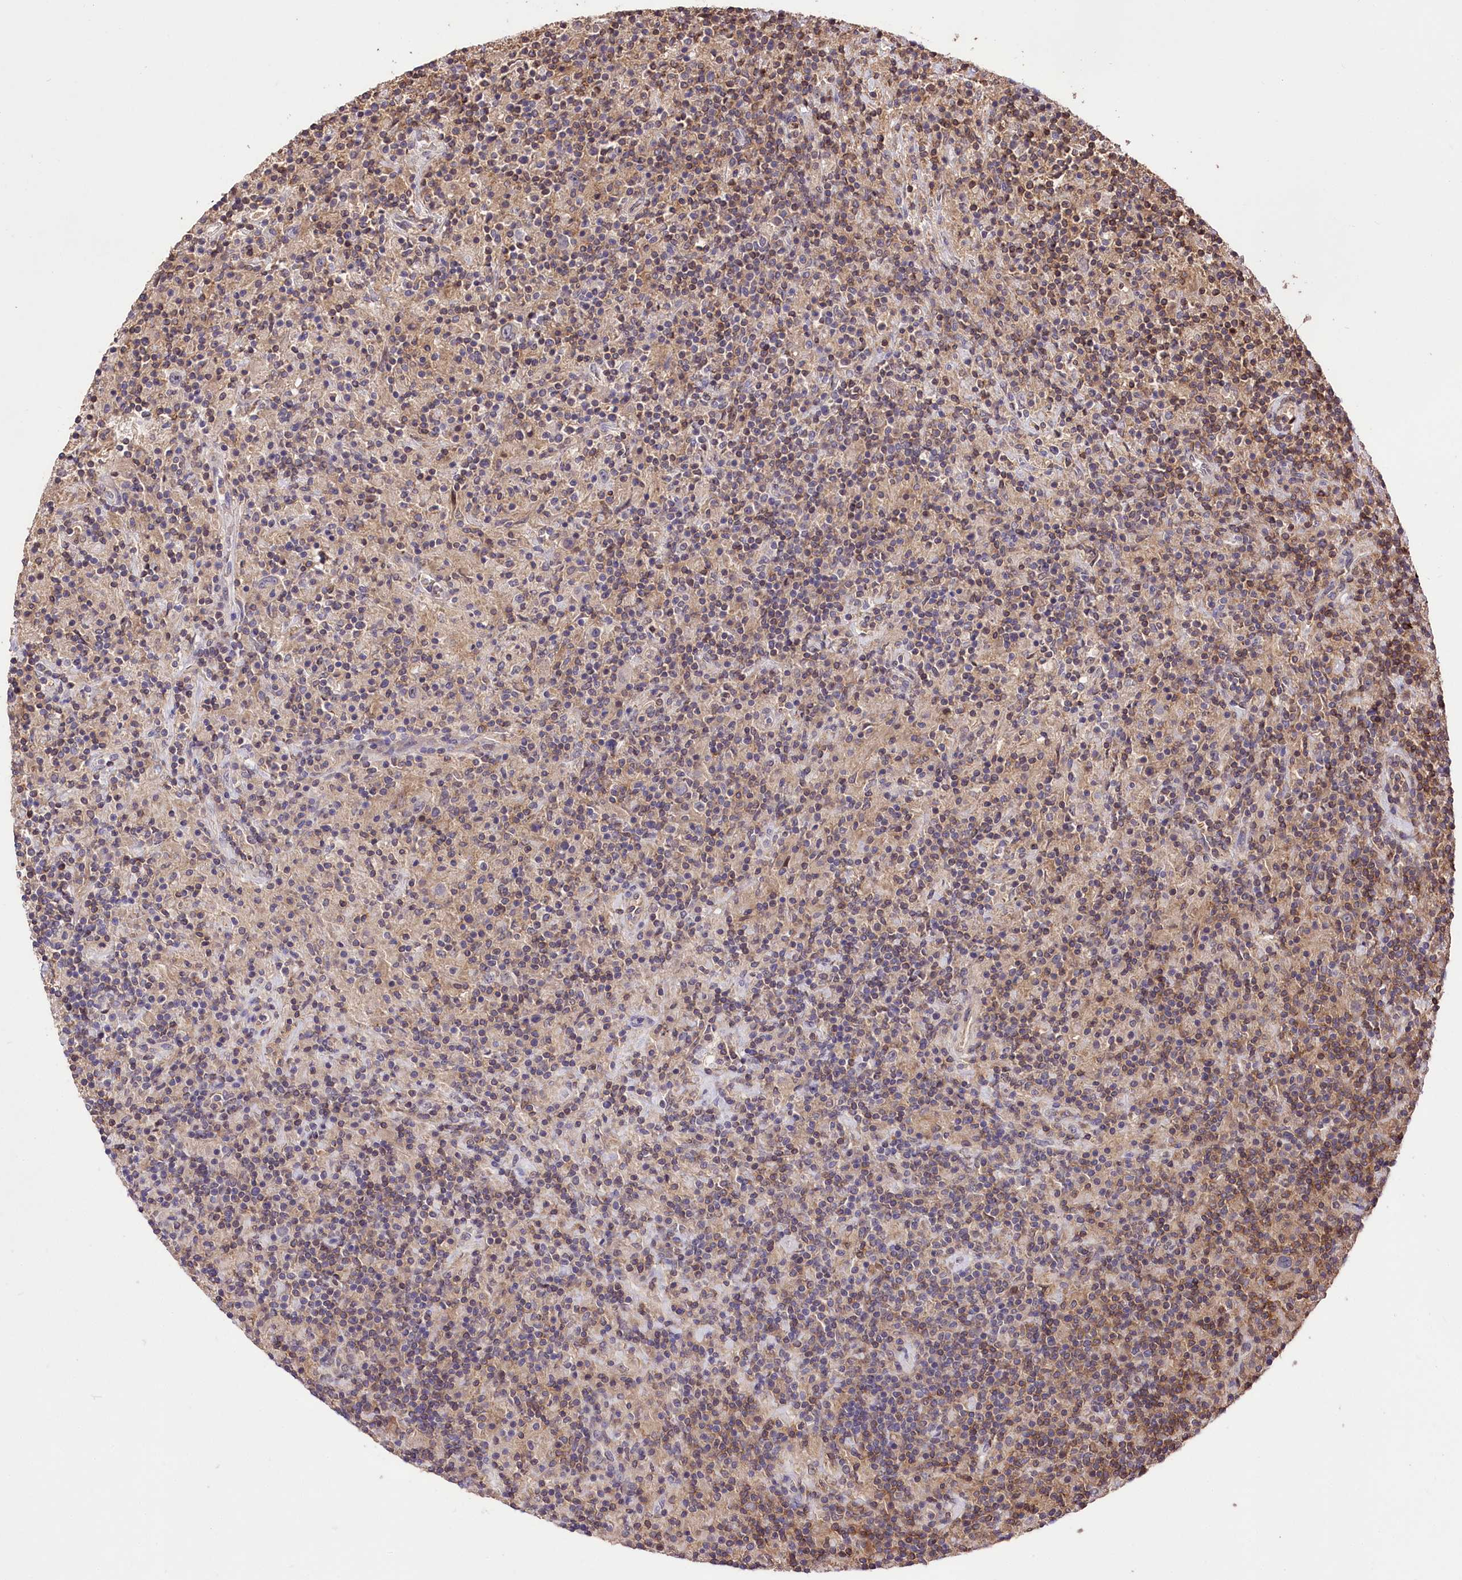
{"staining": {"intensity": "negative", "quantity": "none", "location": "none"}, "tissue": "lymphoma", "cell_type": "Tumor cells", "image_type": "cancer", "snomed": [{"axis": "morphology", "description": "Hodgkin's disease, NOS"}, {"axis": "topography", "description": "Lymph node"}], "caption": "Hodgkin's disease stained for a protein using immunohistochemistry shows no positivity tumor cells.", "gene": "SERGEF", "patient": {"sex": "male", "age": 70}}